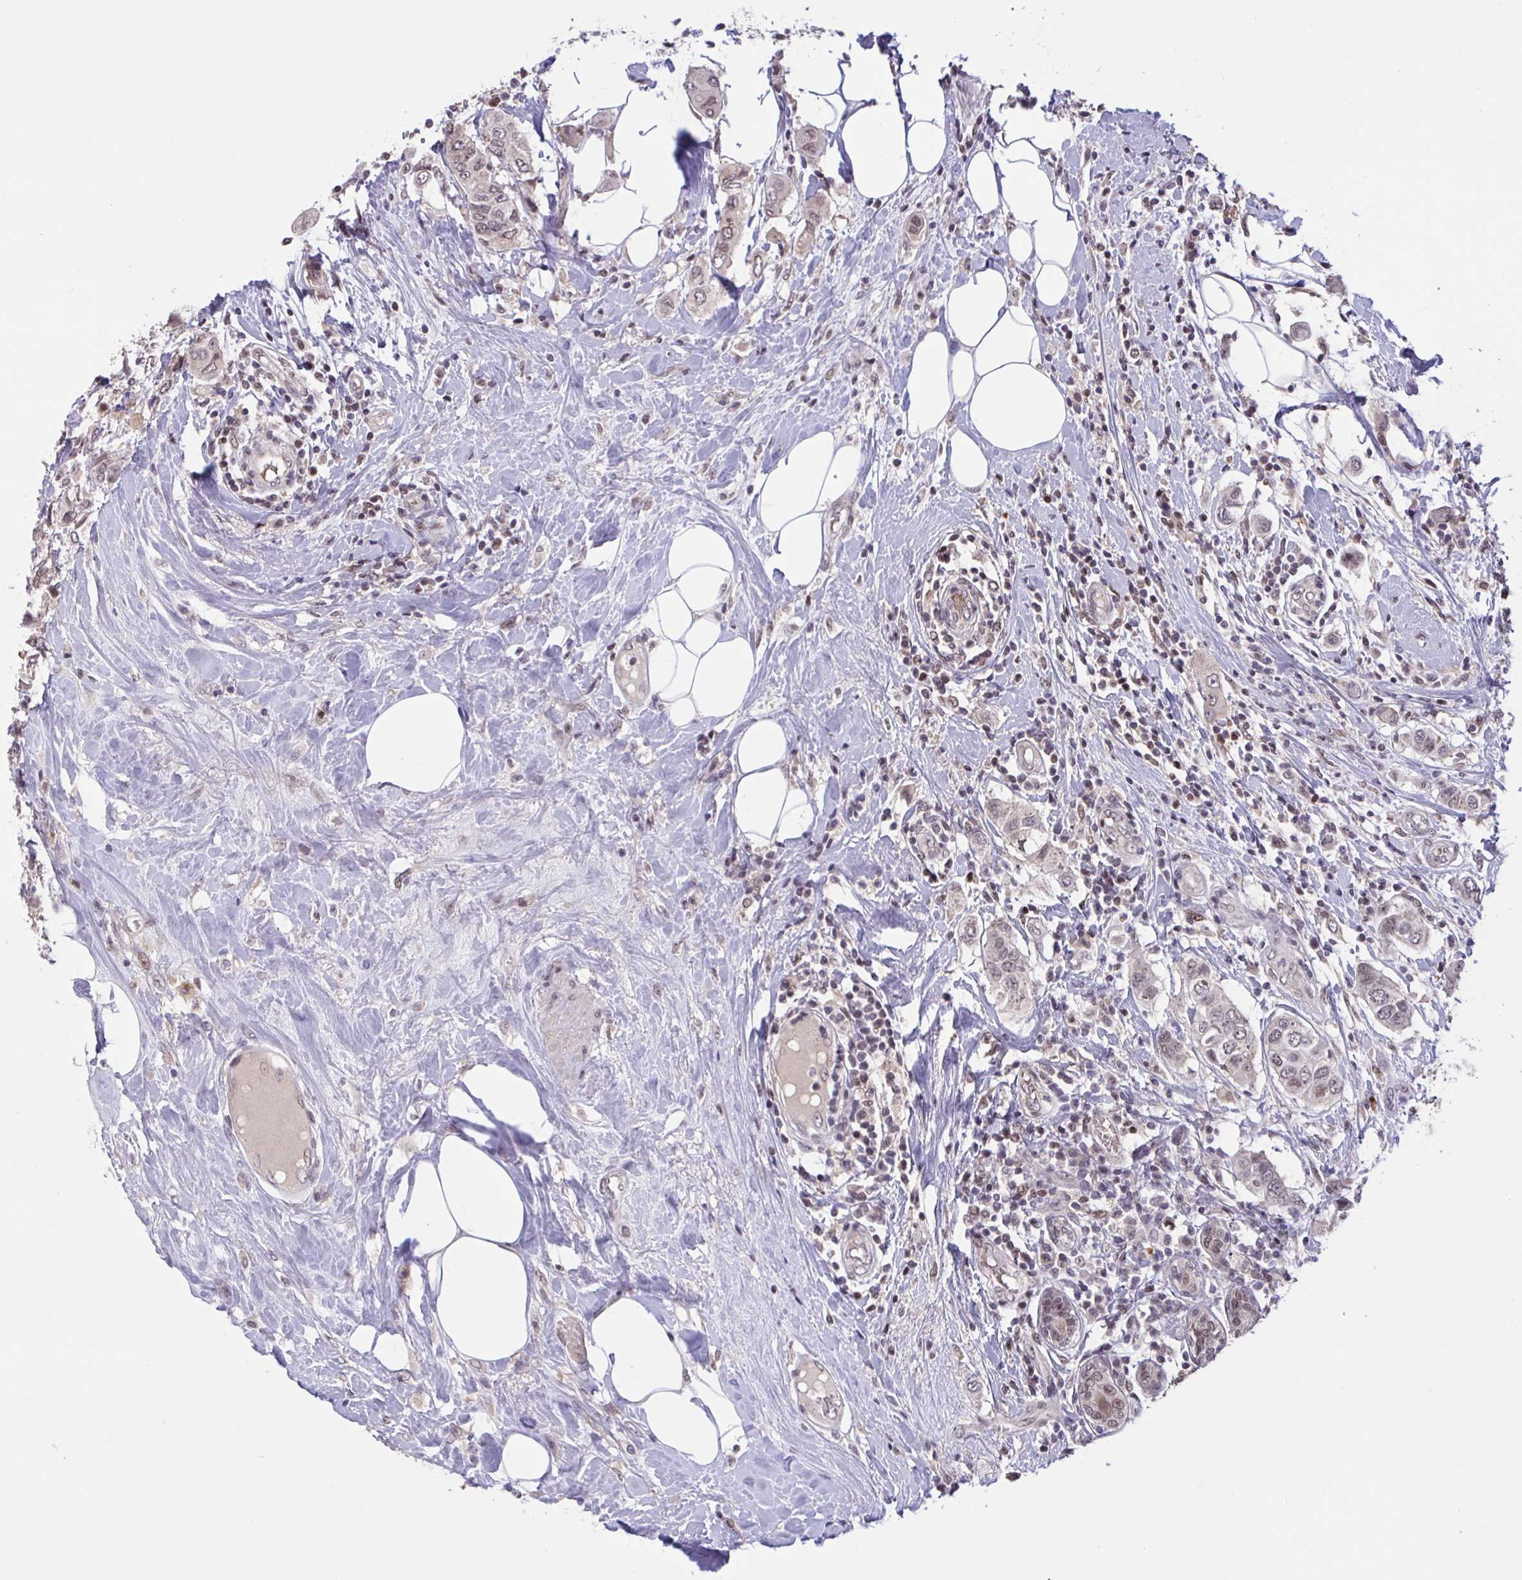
{"staining": {"intensity": "weak", "quantity": ">75%", "location": "nuclear"}, "tissue": "breast cancer", "cell_type": "Tumor cells", "image_type": "cancer", "snomed": [{"axis": "morphology", "description": "Lobular carcinoma"}, {"axis": "topography", "description": "Breast"}], "caption": "A low amount of weak nuclear positivity is identified in about >75% of tumor cells in breast cancer (lobular carcinoma) tissue.", "gene": "ZNF414", "patient": {"sex": "female", "age": 51}}